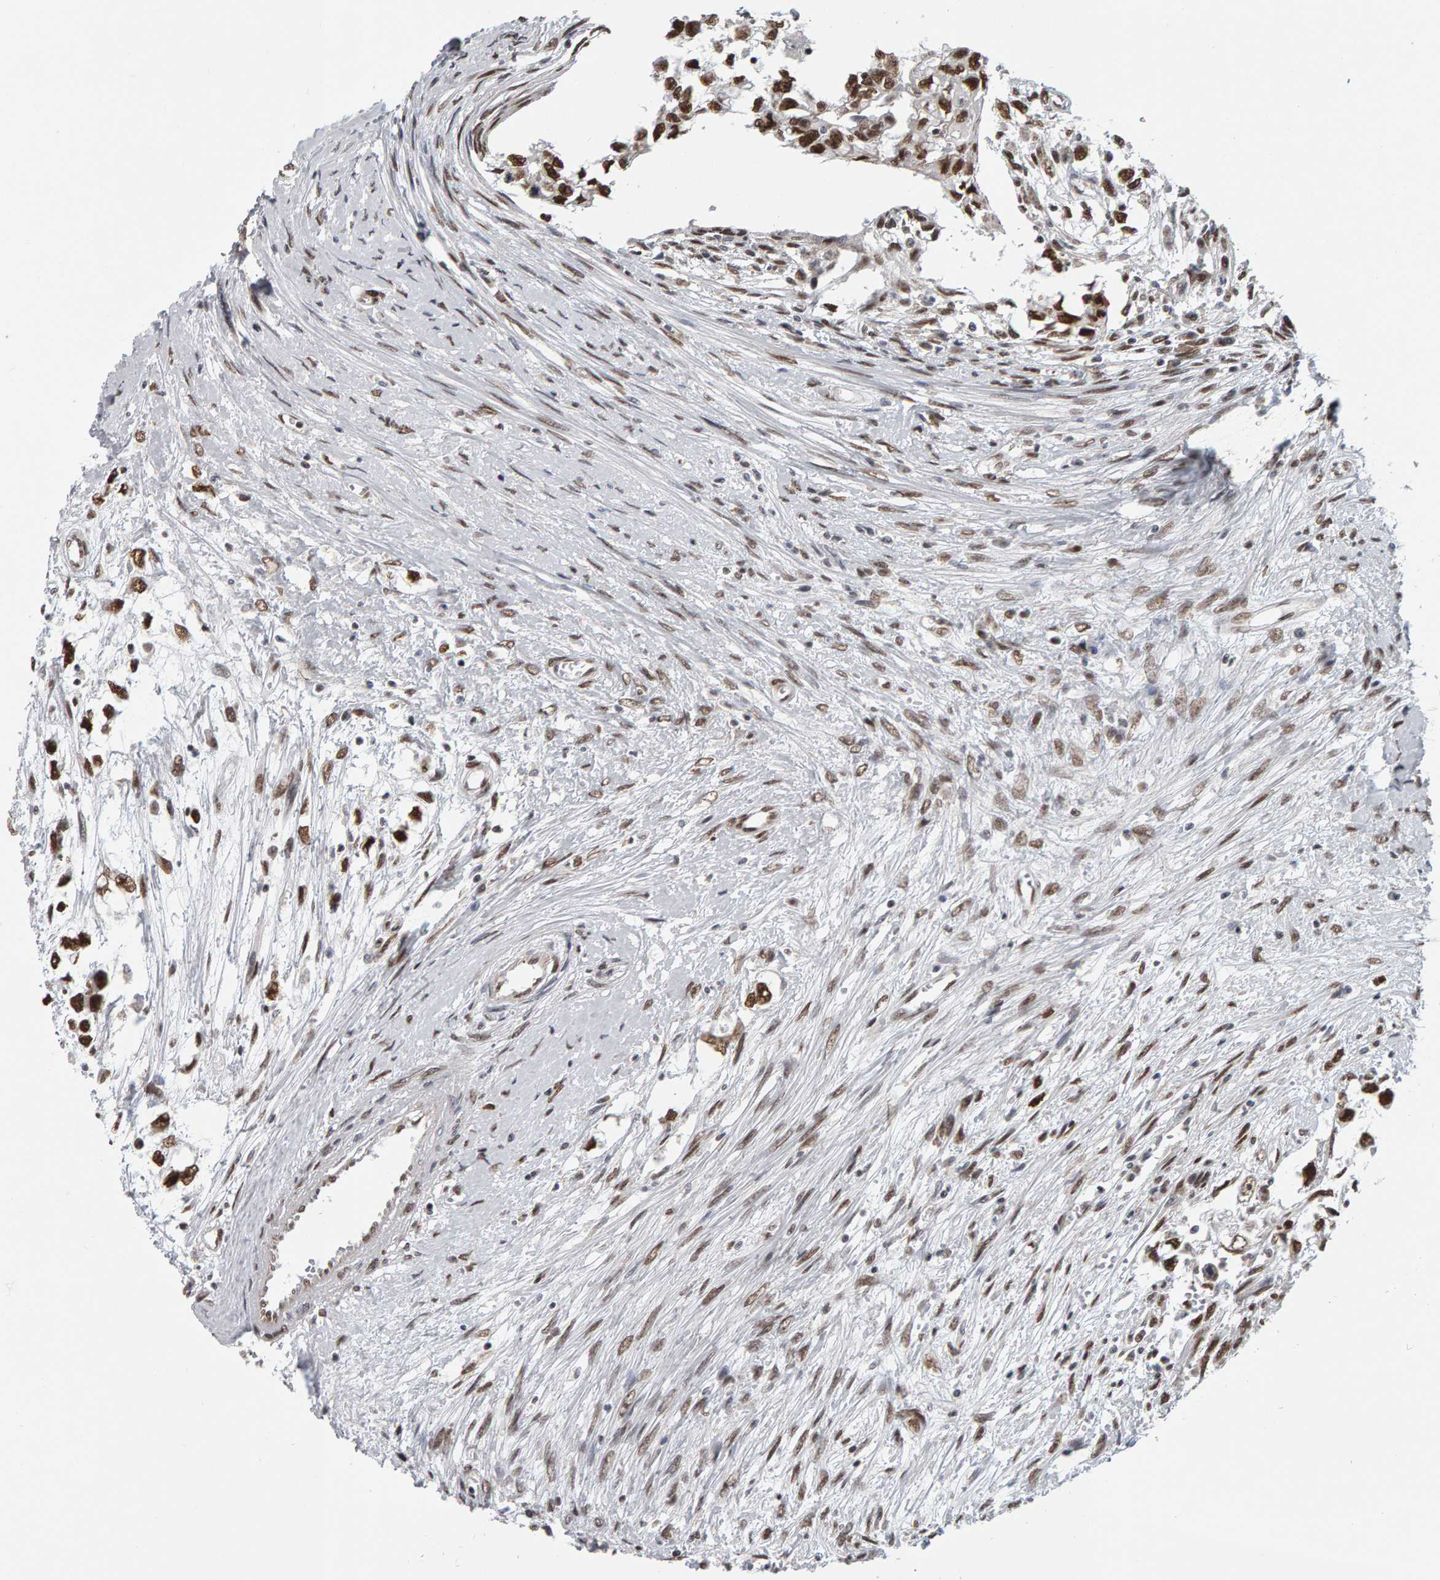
{"staining": {"intensity": "strong", "quantity": ">75%", "location": "nuclear"}, "tissue": "testis cancer", "cell_type": "Tumor cells", "image_type": "cancer", "snomed": [{"axis": "morphology", "description": "Seminoma, NOS"}, {"axis": "morphology", "description": "Carcinoma, Embryonal, NOS"}, {"axis": "topography", "description": "Testis"}], "caption": "The image demonstrates staining of testis cancer, revealing strong nuclear protein expression (brown color) within tumor cells.", "gene": "ATF7IP", "patient": {"sex": "male", "age": 51}}